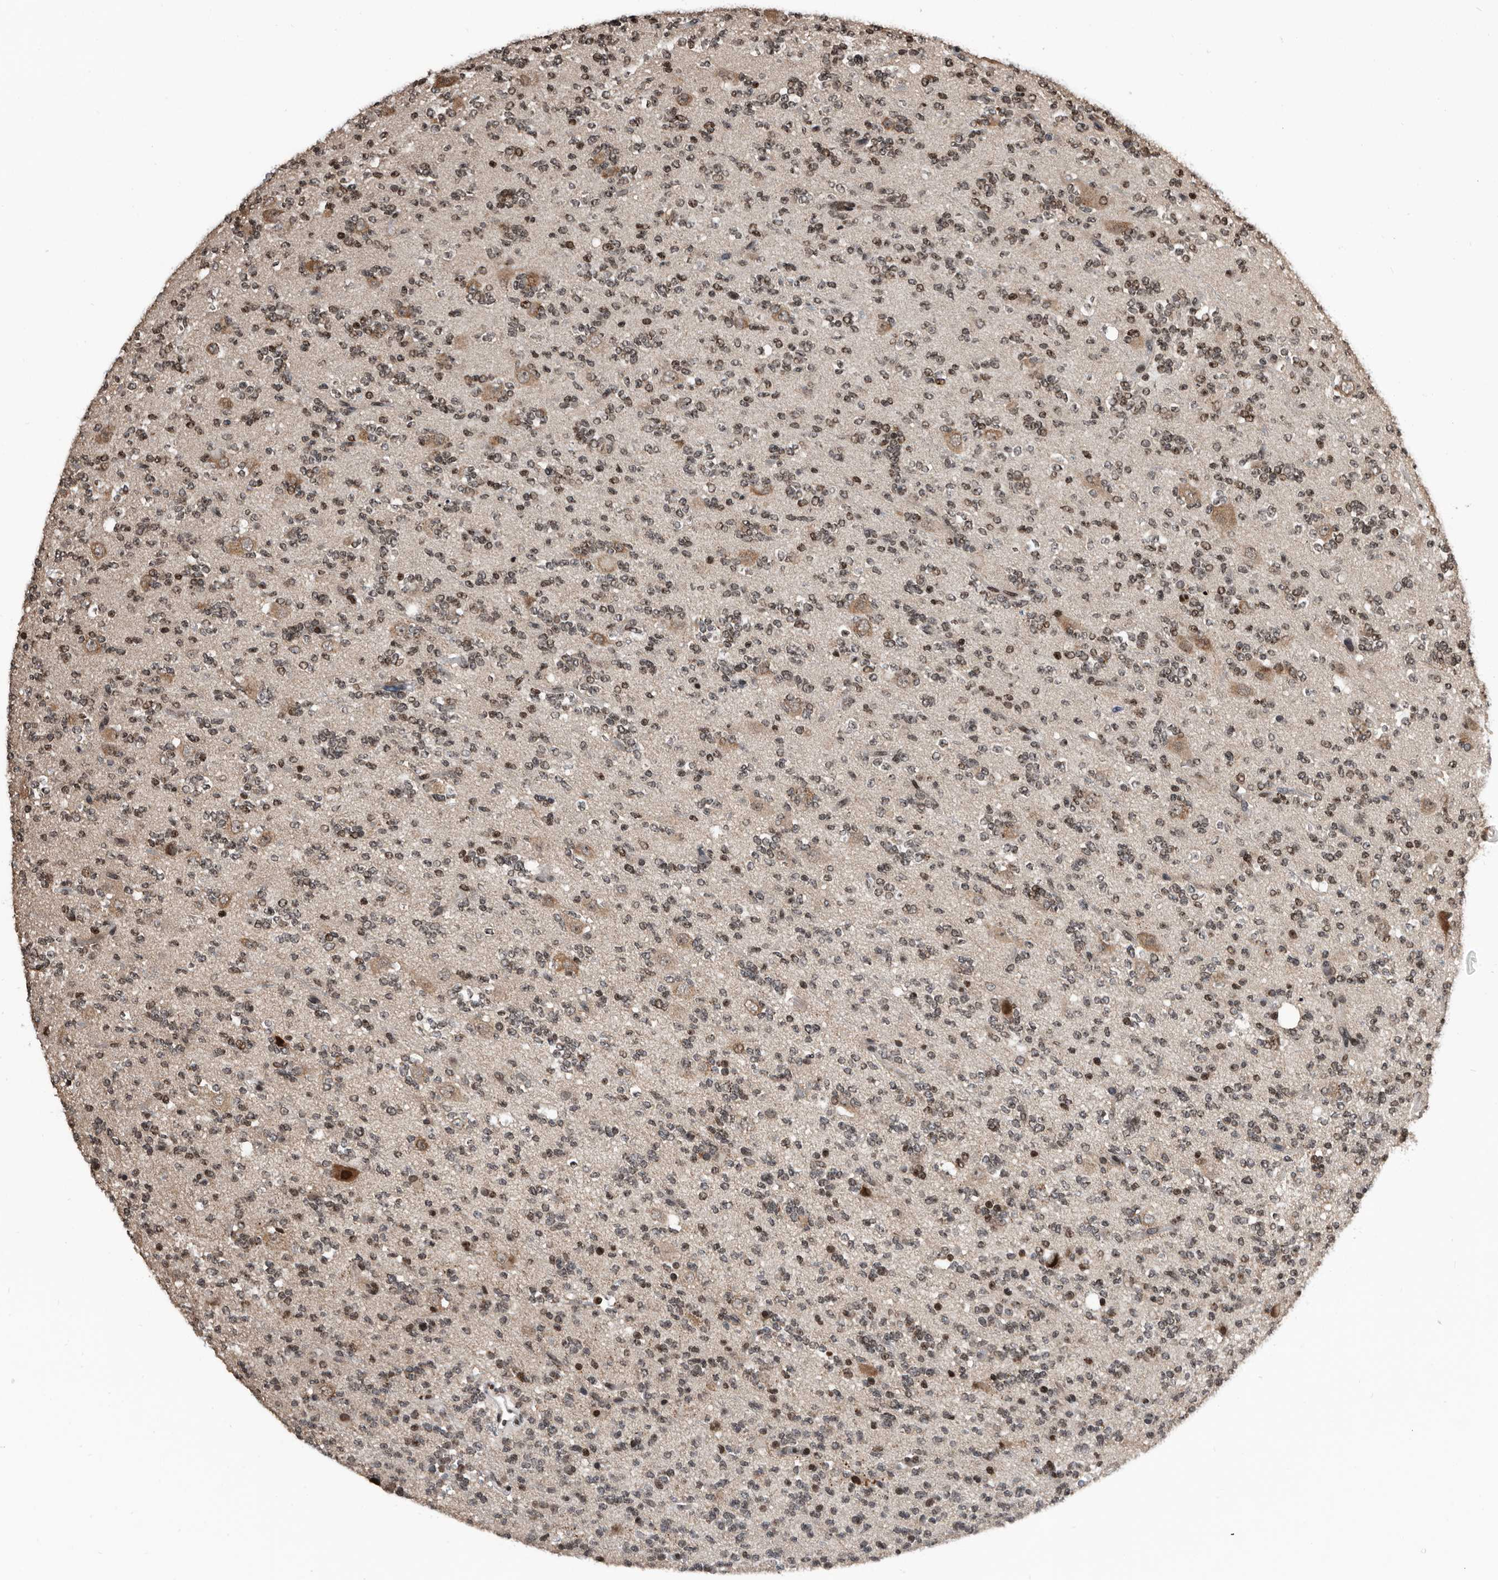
{"staining": {"intensity": "moderate", "quantity": ">75%", "location": "nuclear"}, "tissue": "glioma", "cell_type": "Tumor cells", "image_type": "cancer", "snomed": [{"axis": "morphology", "description": "Glioma, malignant, High grade"}, {"axis": "topography", "description": "Brain"}], "caption": "There is medium levels of moderate nuclear staining in tumor cells of malignant glioma (high-grade), as demonstrated by immunohistochemical staining (brown color).", "gene": "SNRNP48", "patient": {"sex": "female", "age": 62}}